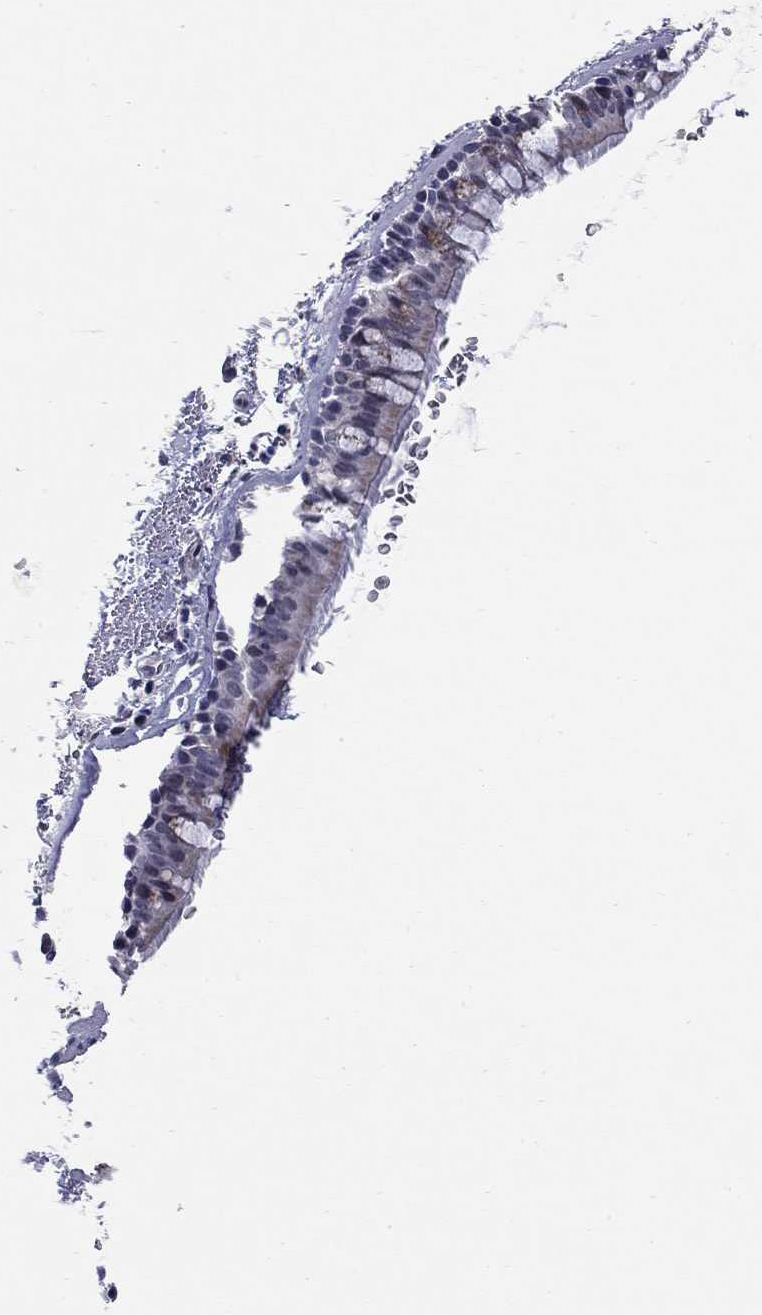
{"staining": {"intensity": "negative", "quantity": "none", "location": "none"}, "tissue": "bronchus", "cell_type": "Respiratory epithelial cells", "image_type": "normal", "snomed": [{"axis": "morphology", "description": "Normal tissue, NOS"}, {"axis": "topography", "description": "Lymph node"}, {"axis": "topography", "description": "Bronchus"}], "caption": "Respiratory epithelial cells are negative for brown protein staining in benign bronchus. (DAB (3,3'-diaminobenzidine) immunohistochemistry visualized using brightfield microscopy, high magnification).", "gene": "HTR4", "patient": {"sex": "female", "age": 70}}